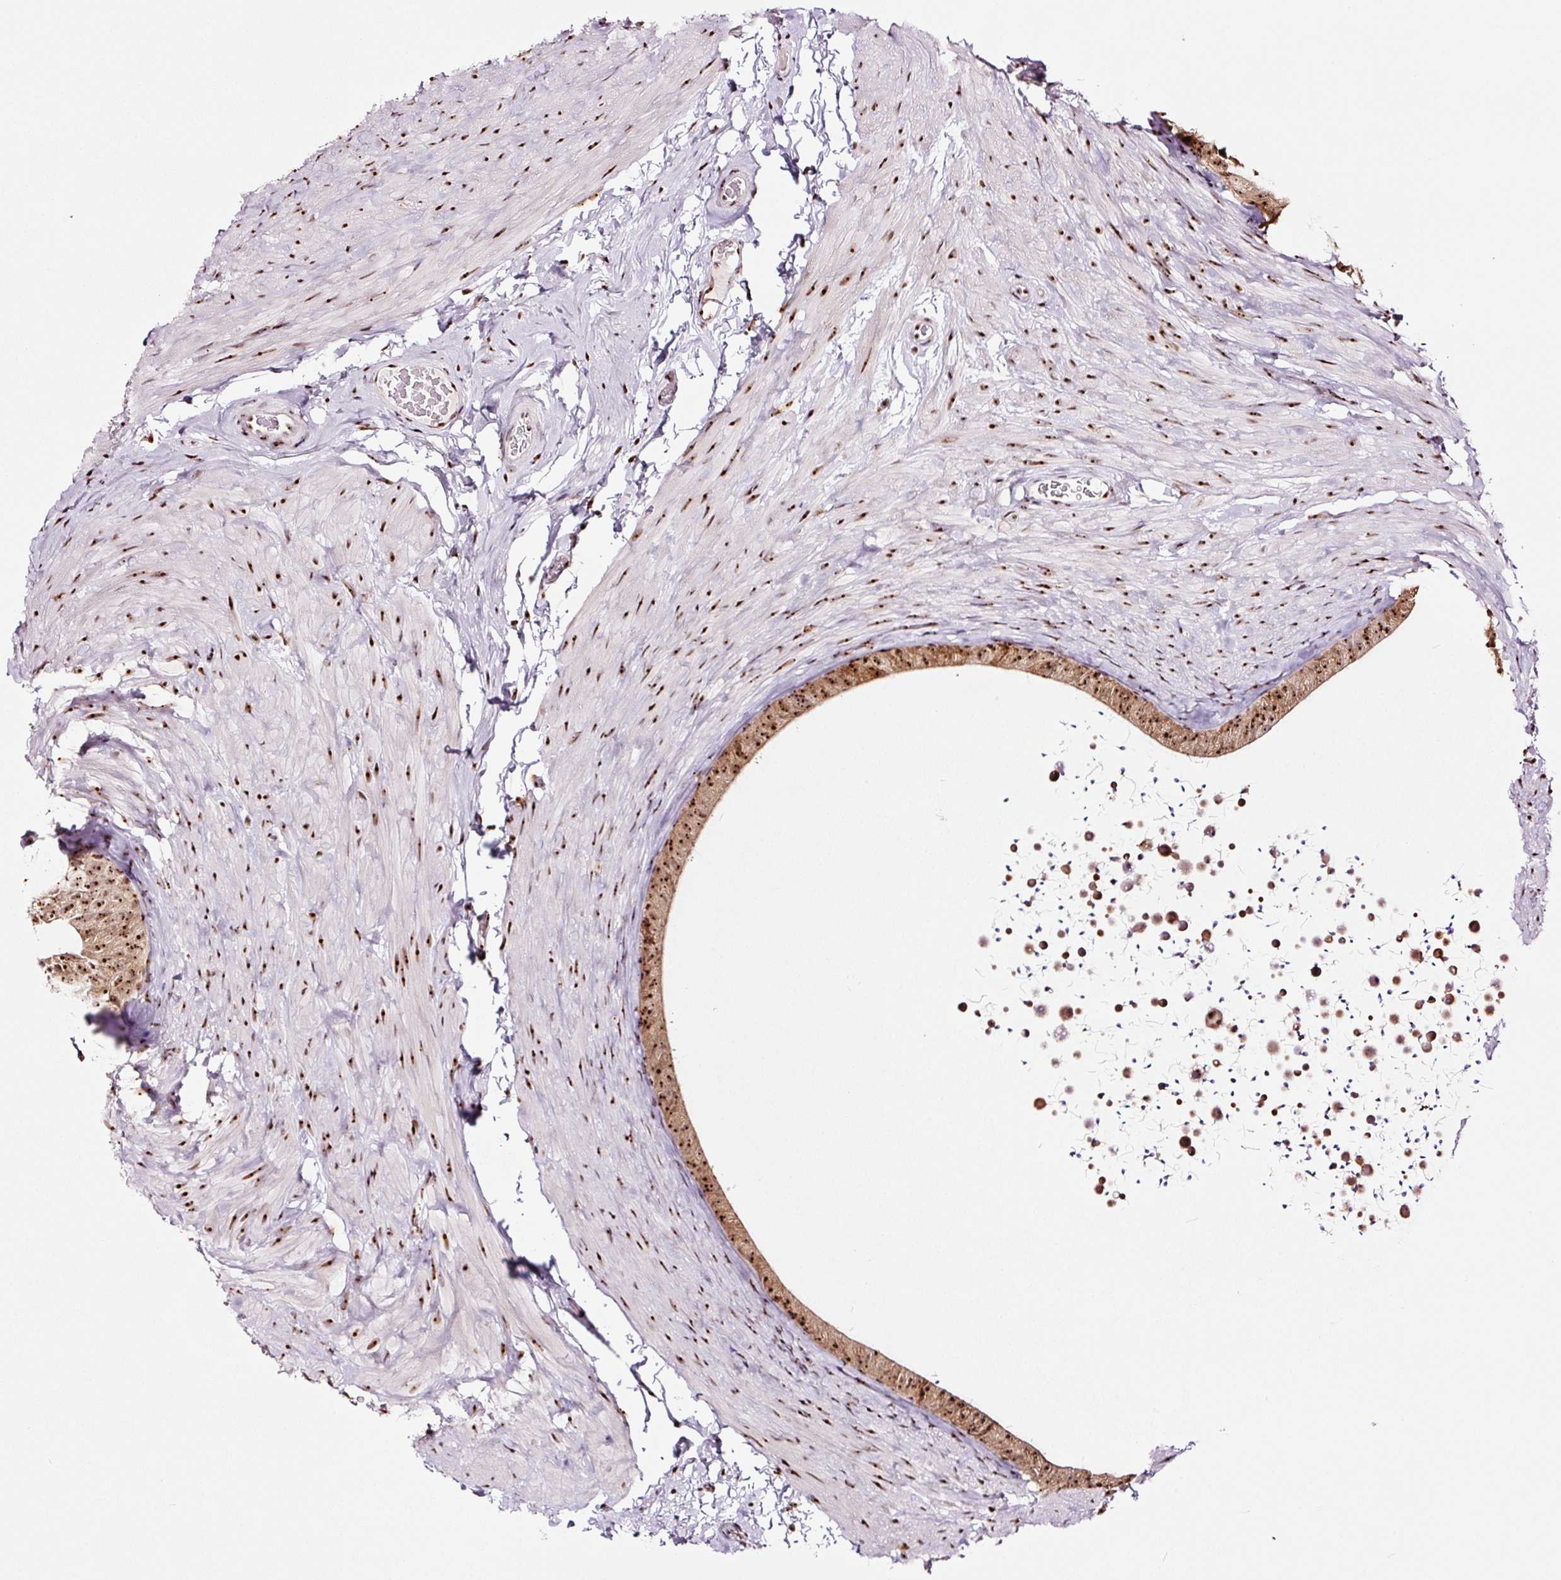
{"staining": {"intensity": "moderate", "quantity": ">75%", "location": "cytoplasmic/membranous,nuclear"}, "tissue": "epididymis", "cell_type": "Glandular cells", "image_type": "normal", "snomed": [{"axis": "morphology", "description": "Normal tissue, NOS"}, {"axis": "topography", "description": "Epididymis, spermatic cord, NOS"}, {"axis": "topography", "description": "Epididymis"}], "caption": "Immunohistochemistry (DAB (3,3'-diaminobenzidine)) staining of benign epididymis demonstrates moderate cytoplasmic/membranous,nuclear protein expression in about >75% of glandular cells.", "gene": "GNL3", "patient": {"sex": "male", "age": 31}}